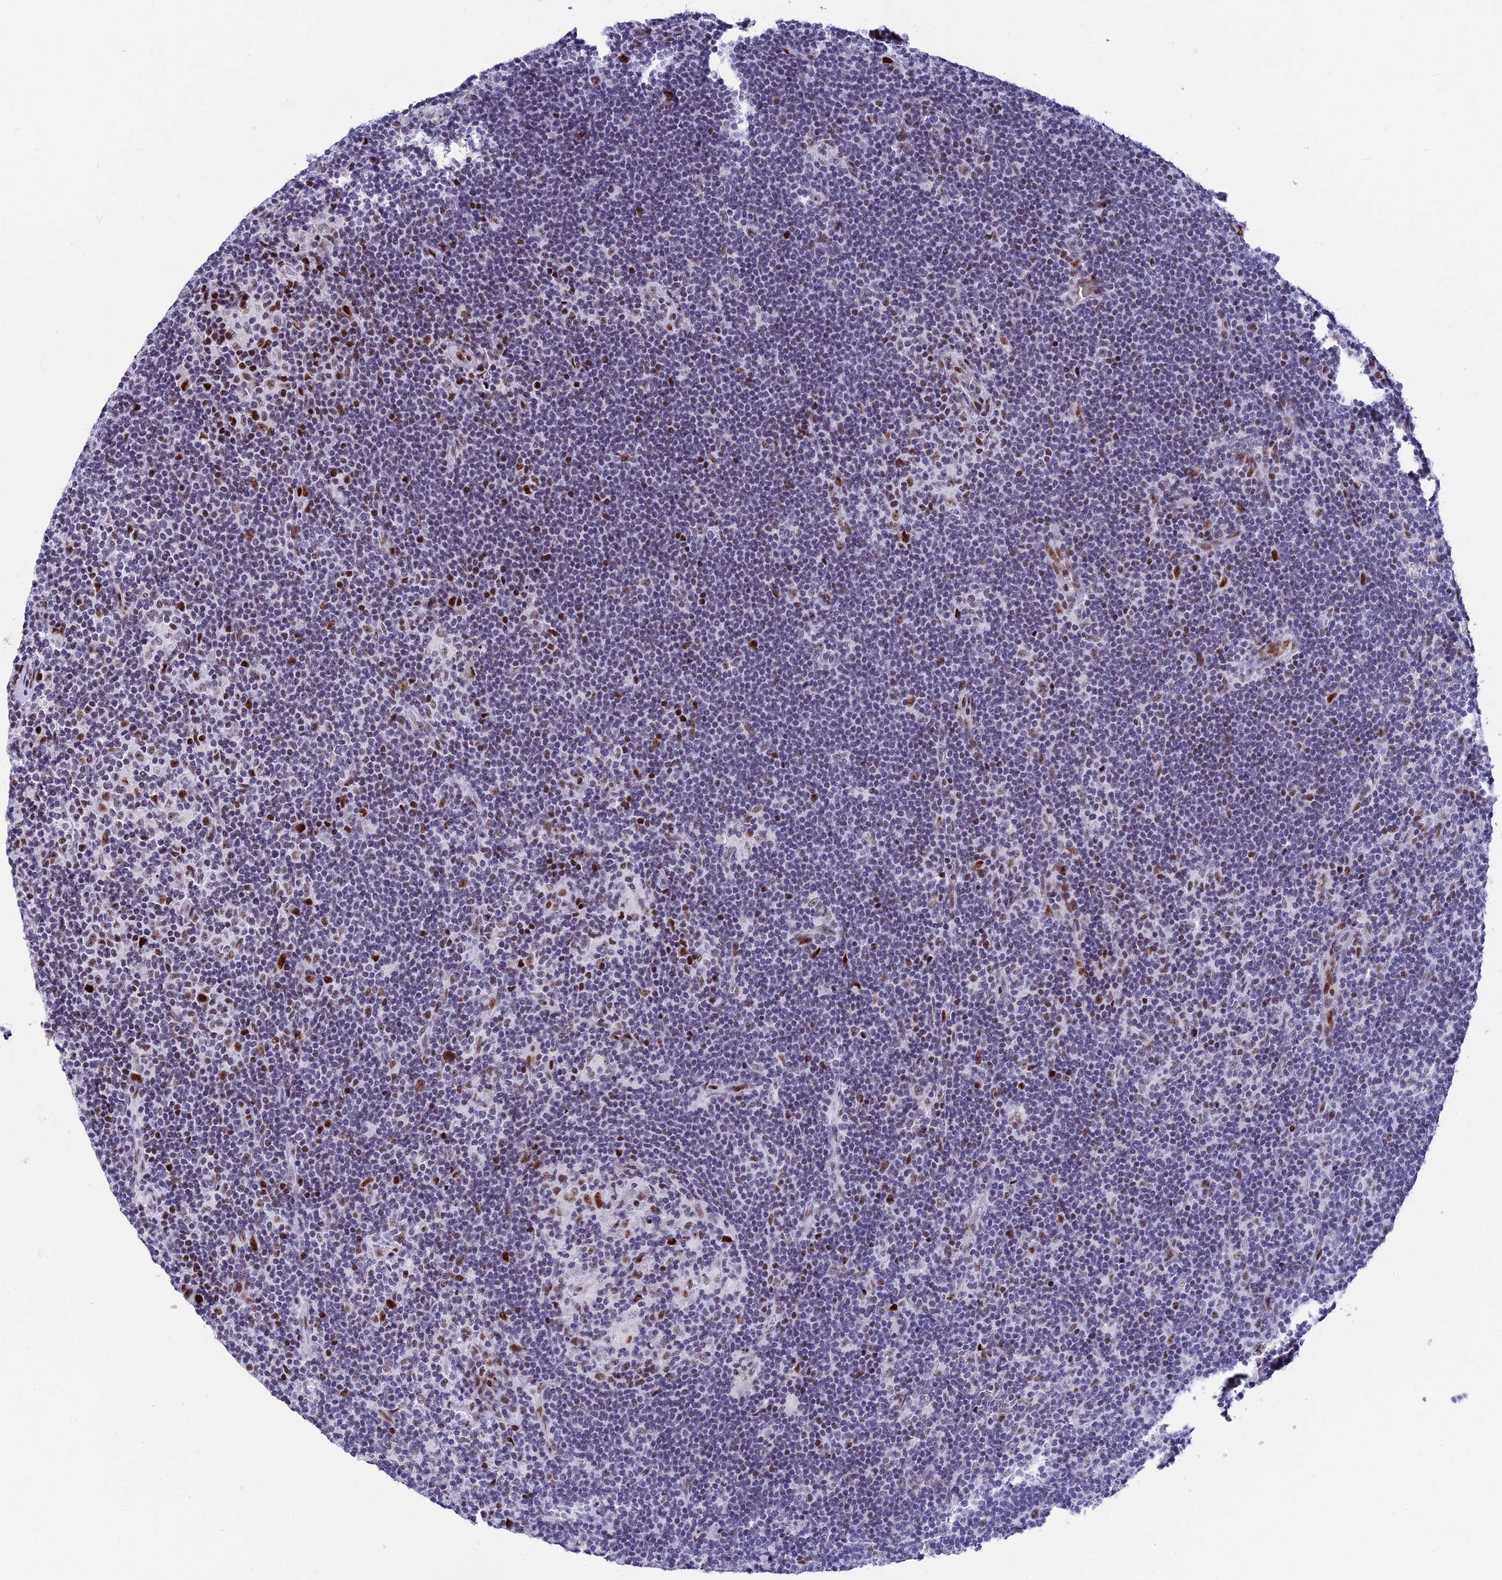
{"staining": {"intensity": "moderate", "quantity": ">75%", "location": "nuclear"}, "tissue": "lymphoma", "cell_type": "Tumor cells", "image_type": "cancer", "snomed": [{"axis": "morphology", "description": "Hodgkin's disease, NOS"}, {"axis": "topography", "description": "Lymph node"}], "caption": "Immunohistochemistry (IHC) histopathology image of neoplastic tissue: Hodgkin's disease stained using immunohistochemistry (IHC) shows medium levels of moderate protein expression localized specifically in the nuclear of tumor cells, appearing as a nuclear brown color.", "gene": "NSA2", "patient": {"sex": "female", "age": 57}}